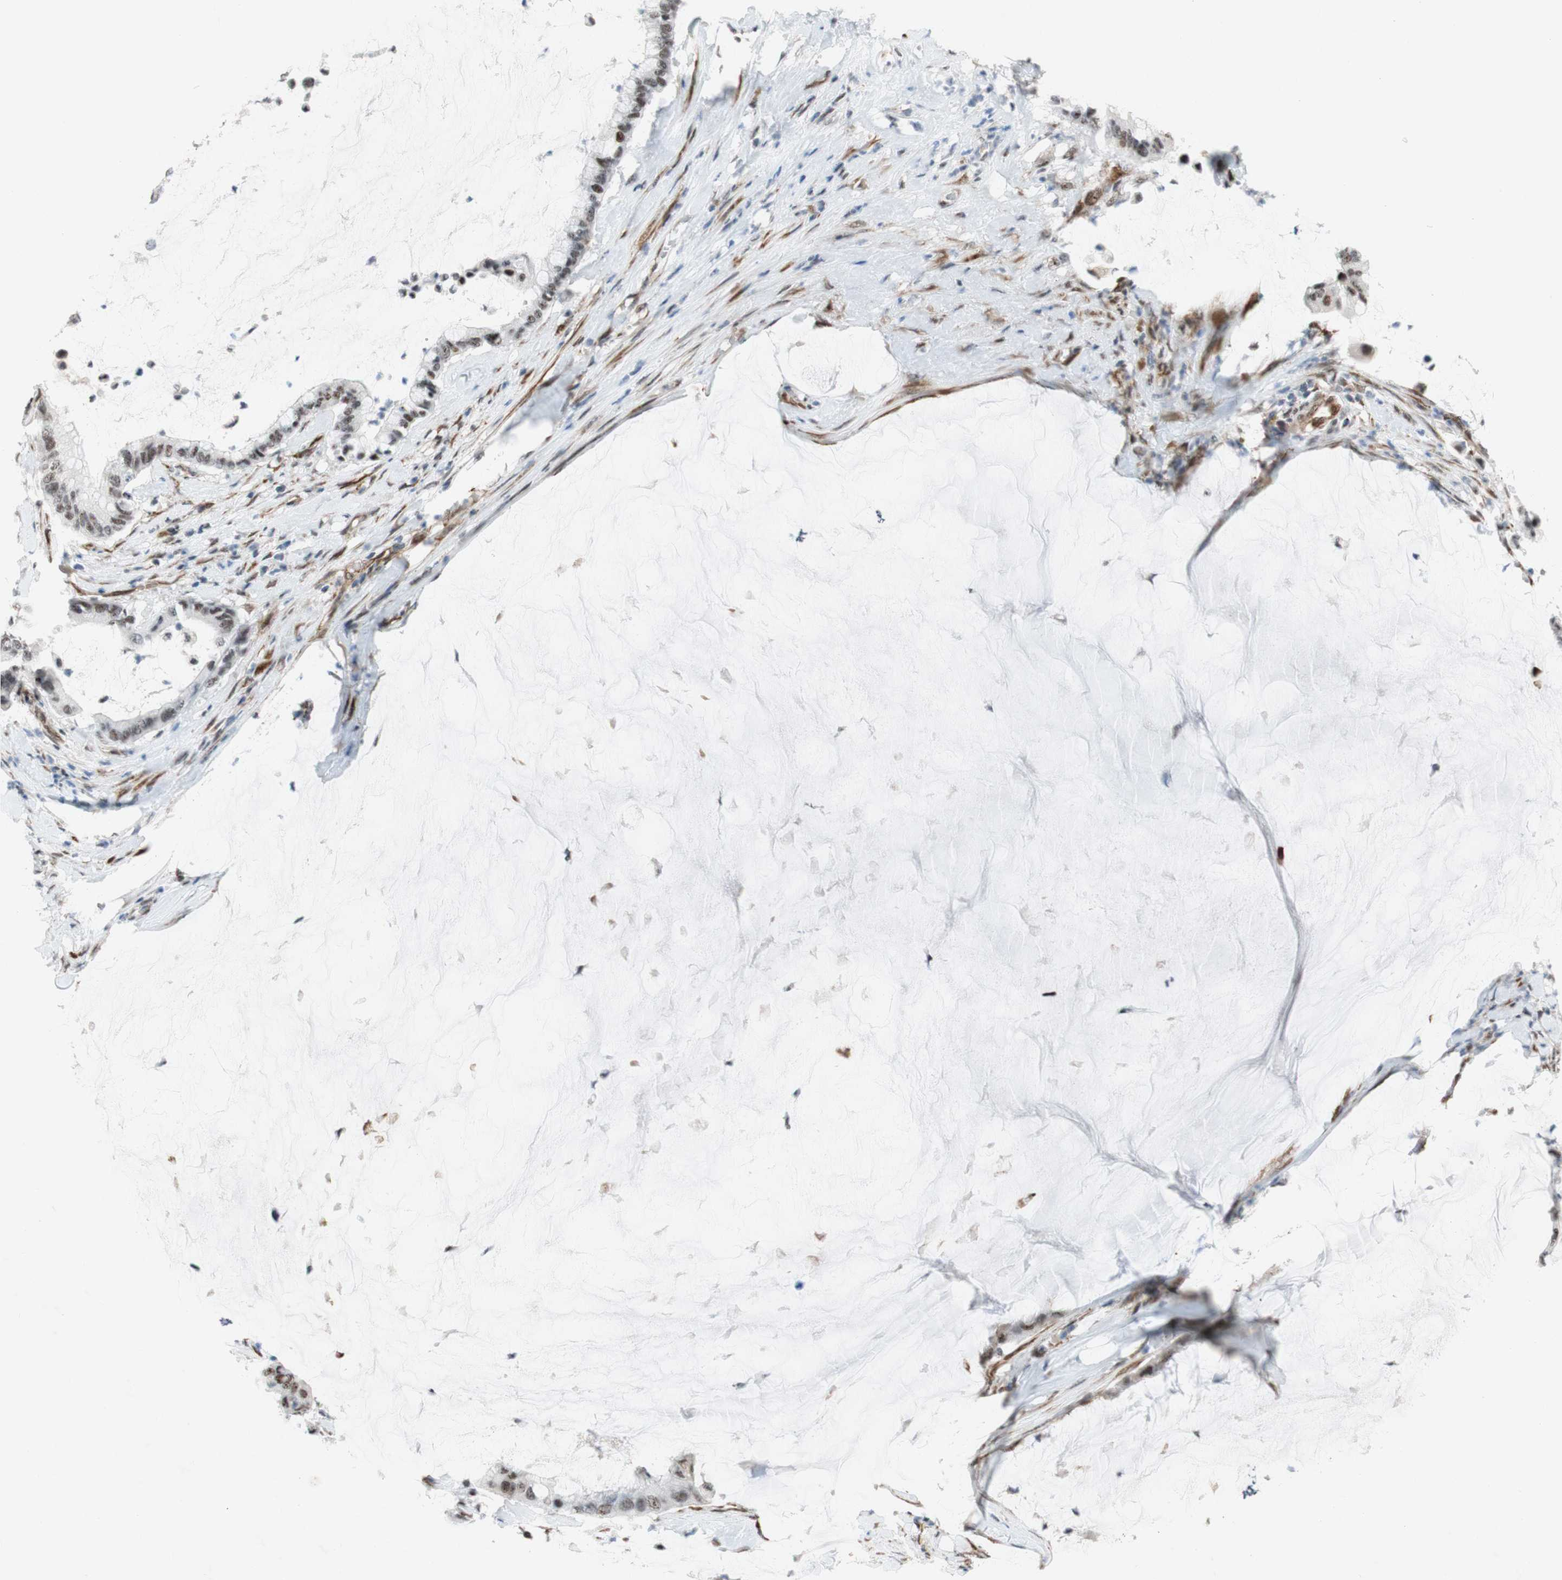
{"staining": {"intensity": "moderate", "quantity": ">75%", "location": "nuclear"}, "tissue": "pancreatic cancer", "cell_type": "Tumor cells", "image_type": "cancer", "snomed": [{"axis": "morphology", "description": "Adenocarcinoma, NOS"}, {"axis": "topography", "description": "Pancreas"}], "caption": "Pancreatic cancer (adenocarcinoma) was stained to show a protein in brown. There is medium levels of moderate nuclear staining in approximately >75% of tumor cells.", "gene": "SAP18", "patient": {"sex": "male", "age": 41}}